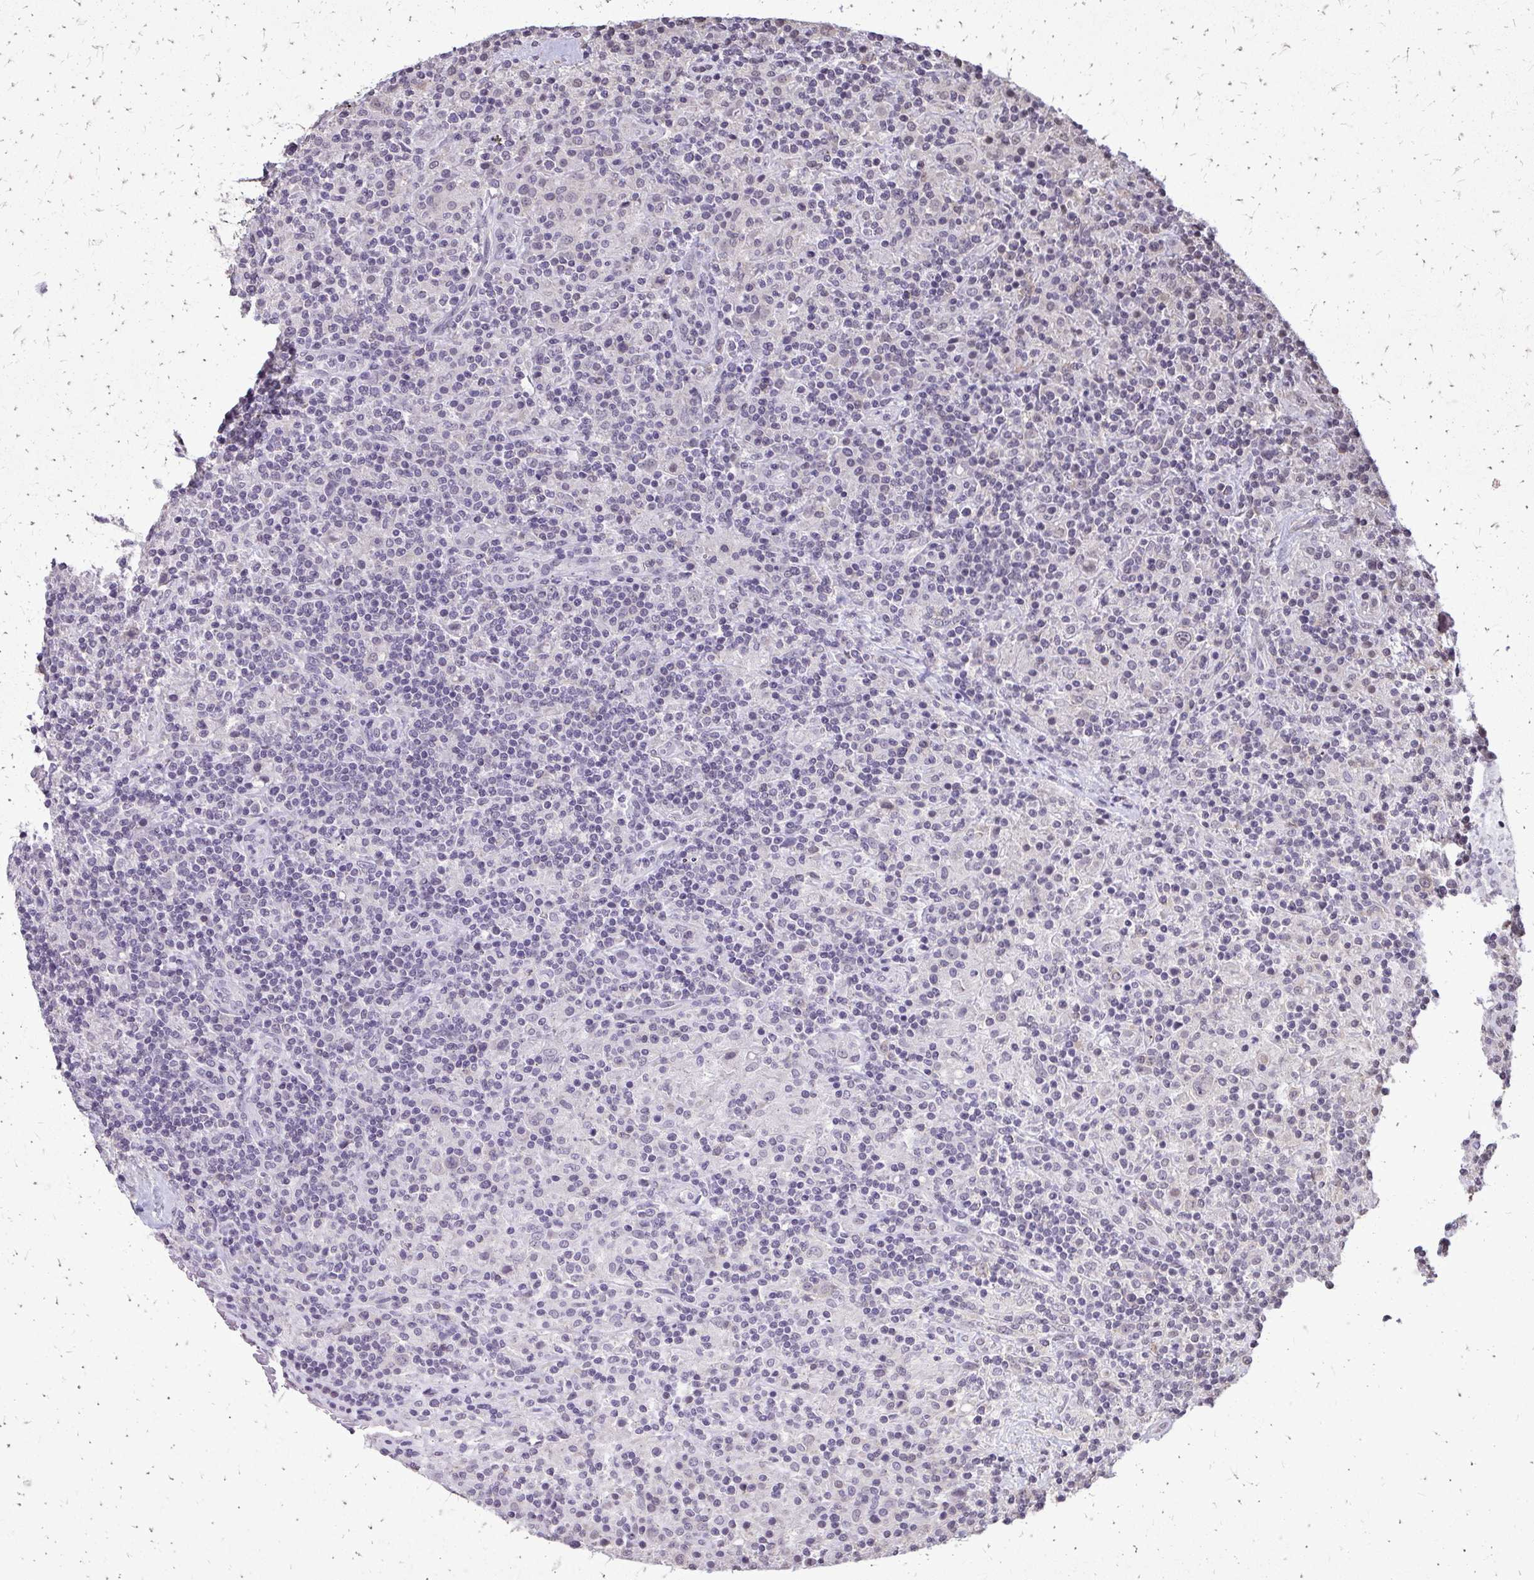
{"staining": {"intensity": "negative", "quantity": "none", "location": "none"}, "tissue": "lymphoma", "cell_type": "Tumor cells", "image_type": "cancer", "snomed": [{"axis": "morphology", "description": "Hodgkin's disease, NOS"}, {"axis": "topography", "description": "Lymph node"}], "caption": "There is no significant expression in tumor cells of Hodgkin's disease. The staining was performed using DAB (3,3'-diaminobenzidine) to visualize the protein expression in brown, while the nuclei were stained in blue with hematoxylin (Magnification: 20x).", "gene": "AKAP5", "patient": {"sex": "male", "age": 70}}